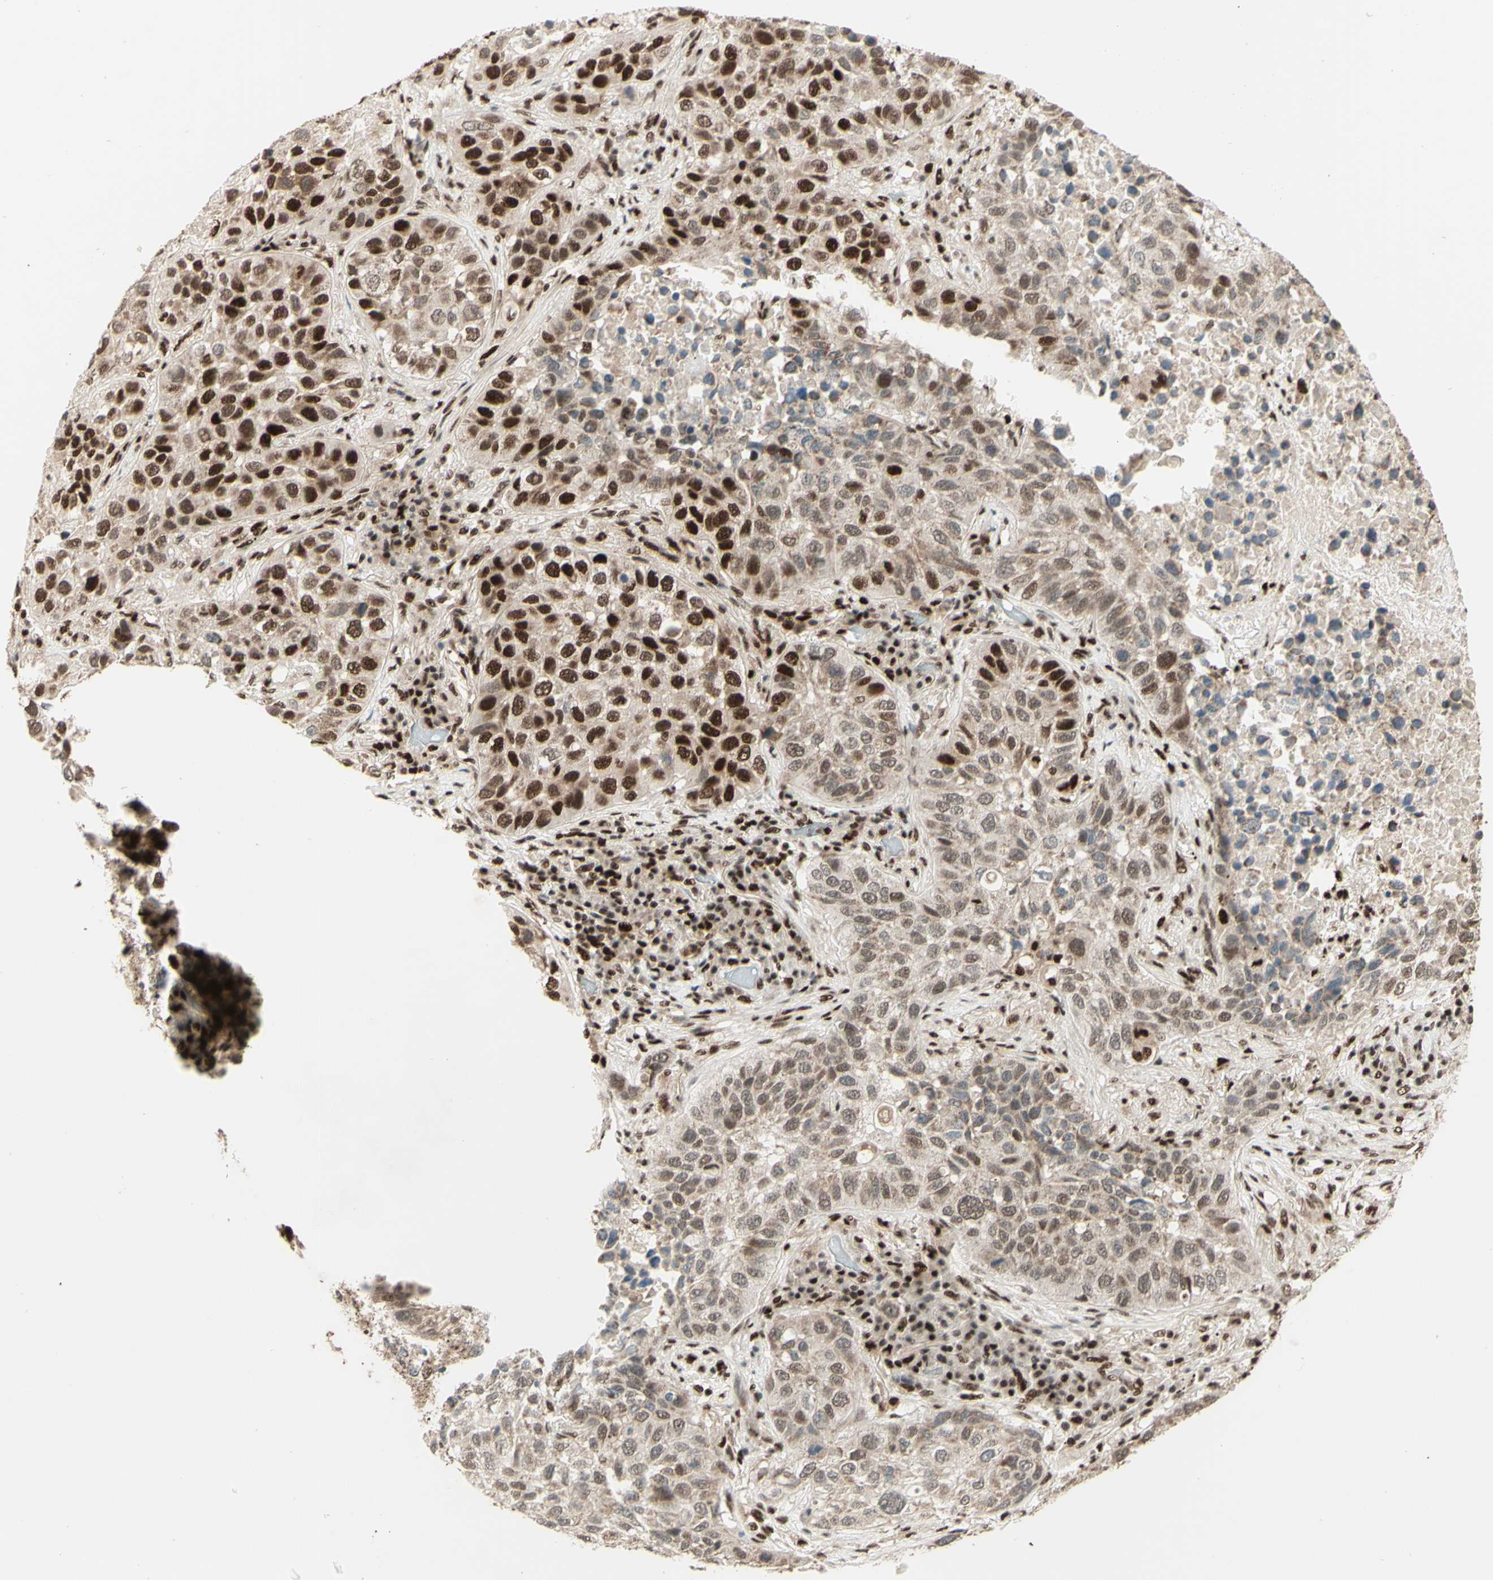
{"staining": {"intensity": "strong", "quantity": "25%-75%", "location": "nuclear"}, "tissue": "lung cancer", "cell_type": "Tumor cells", "image_type": "cancer", "snomed": [{"axis": "morphology", "description": "Squamous cell carcinoma, NOS"}, {"axis": "topography", "description": "Lung"}], "caption": "Tumor cells show high levels of strong nuclear expression in about 25%-75% of cells in lung cancer.", "gene": "NR3C1", "patient": {"sex": "male", "age": 57}}